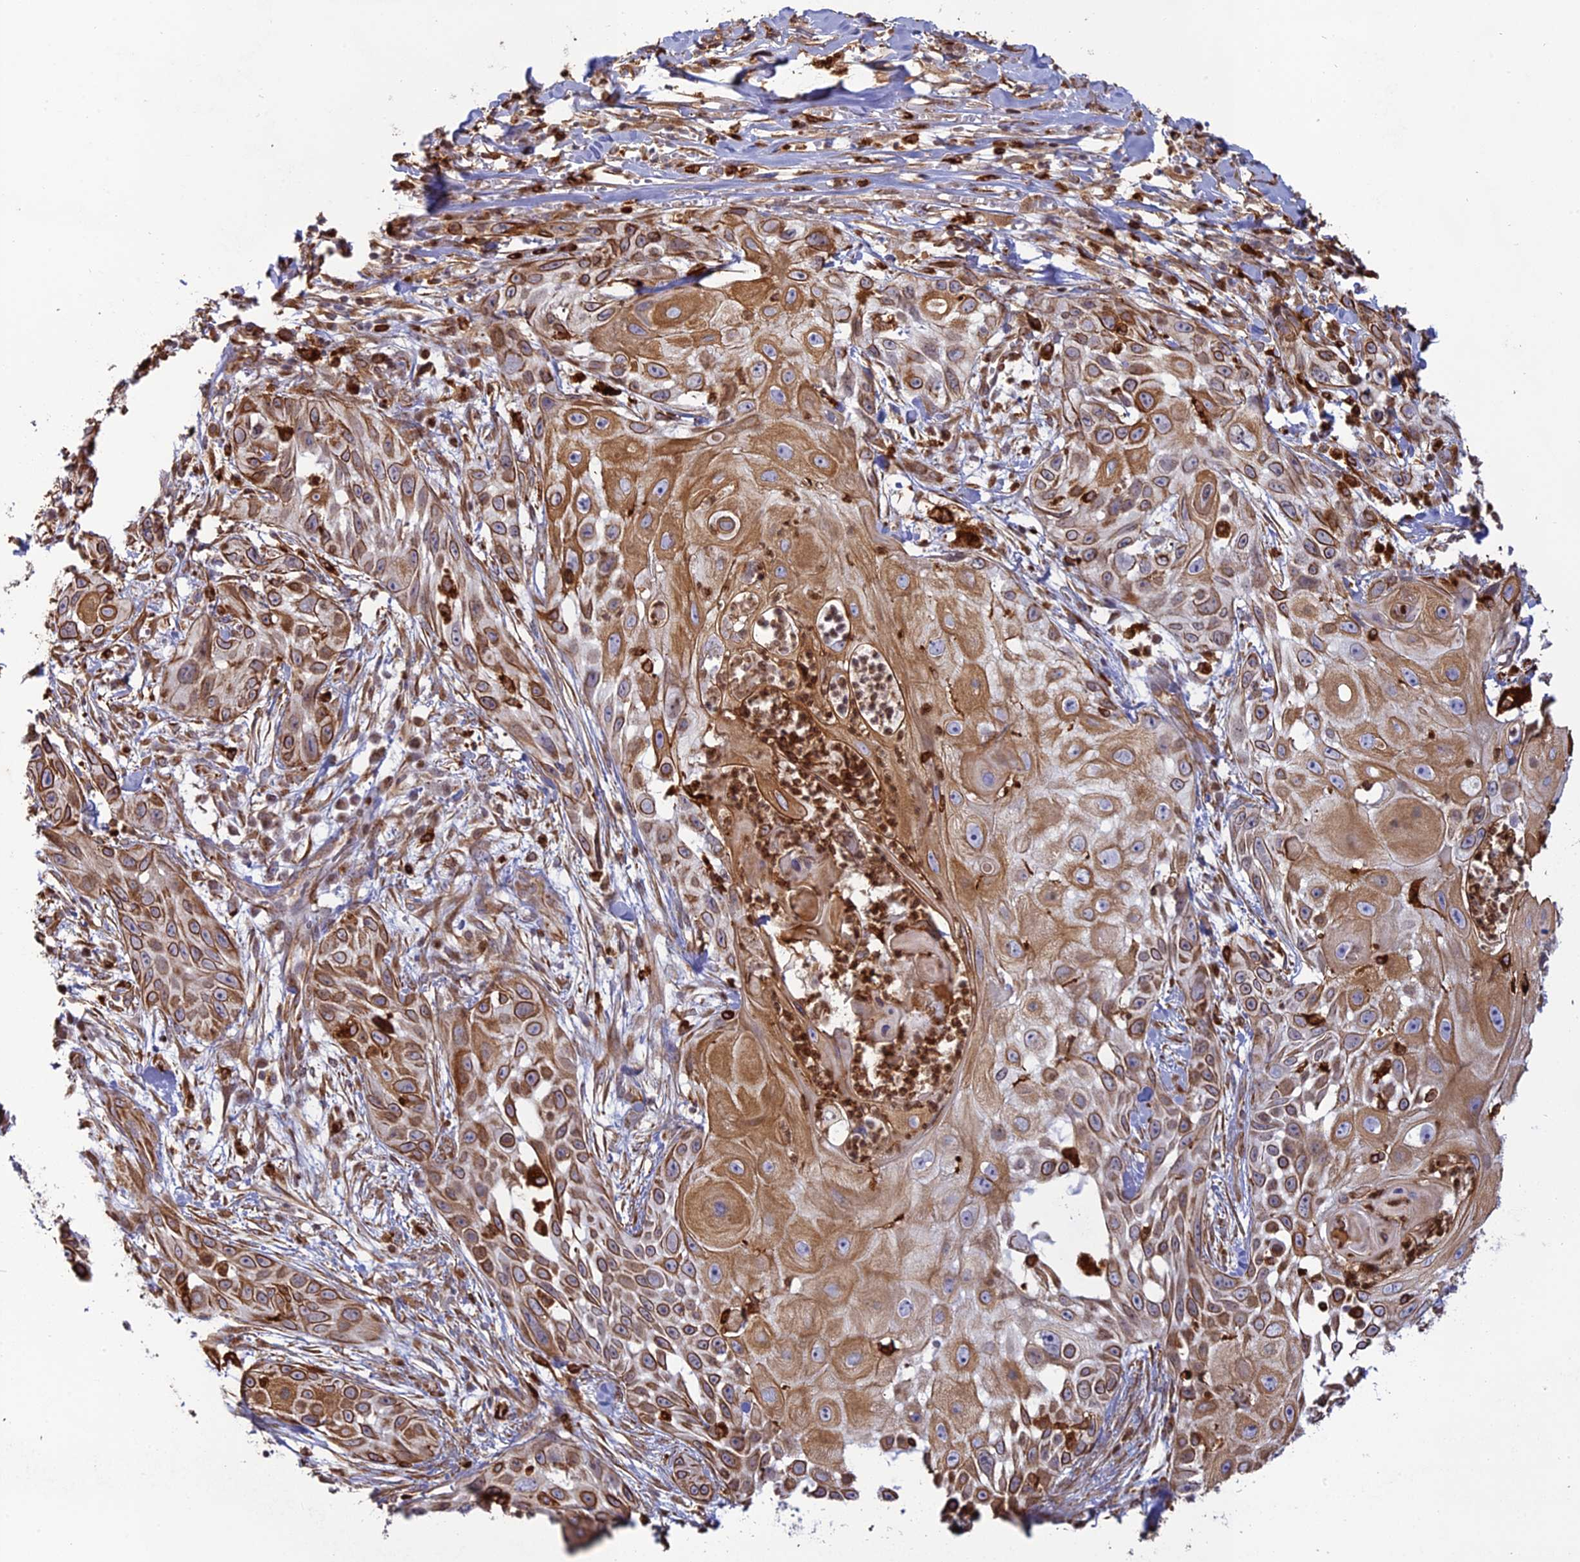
{"staining": {"intensity": "moderate", "quantity": ">75%", "location": "cytoplasmic/membranous"}, "tissue": "skin cancer", "cell_type": "Tumor cells", "image_type": "cancer", "snomed": [{"axis": "morphology", "description": "Squamous cell carcinoma, NOS"}, {"axis": "topography", "description": "Skin"}], "caption": "Human skin cancer stained with a protein marker reveals moderate staining in tumor cells.", "gene": "APOBR", "patient": {"sex": "female", "age": 44}}